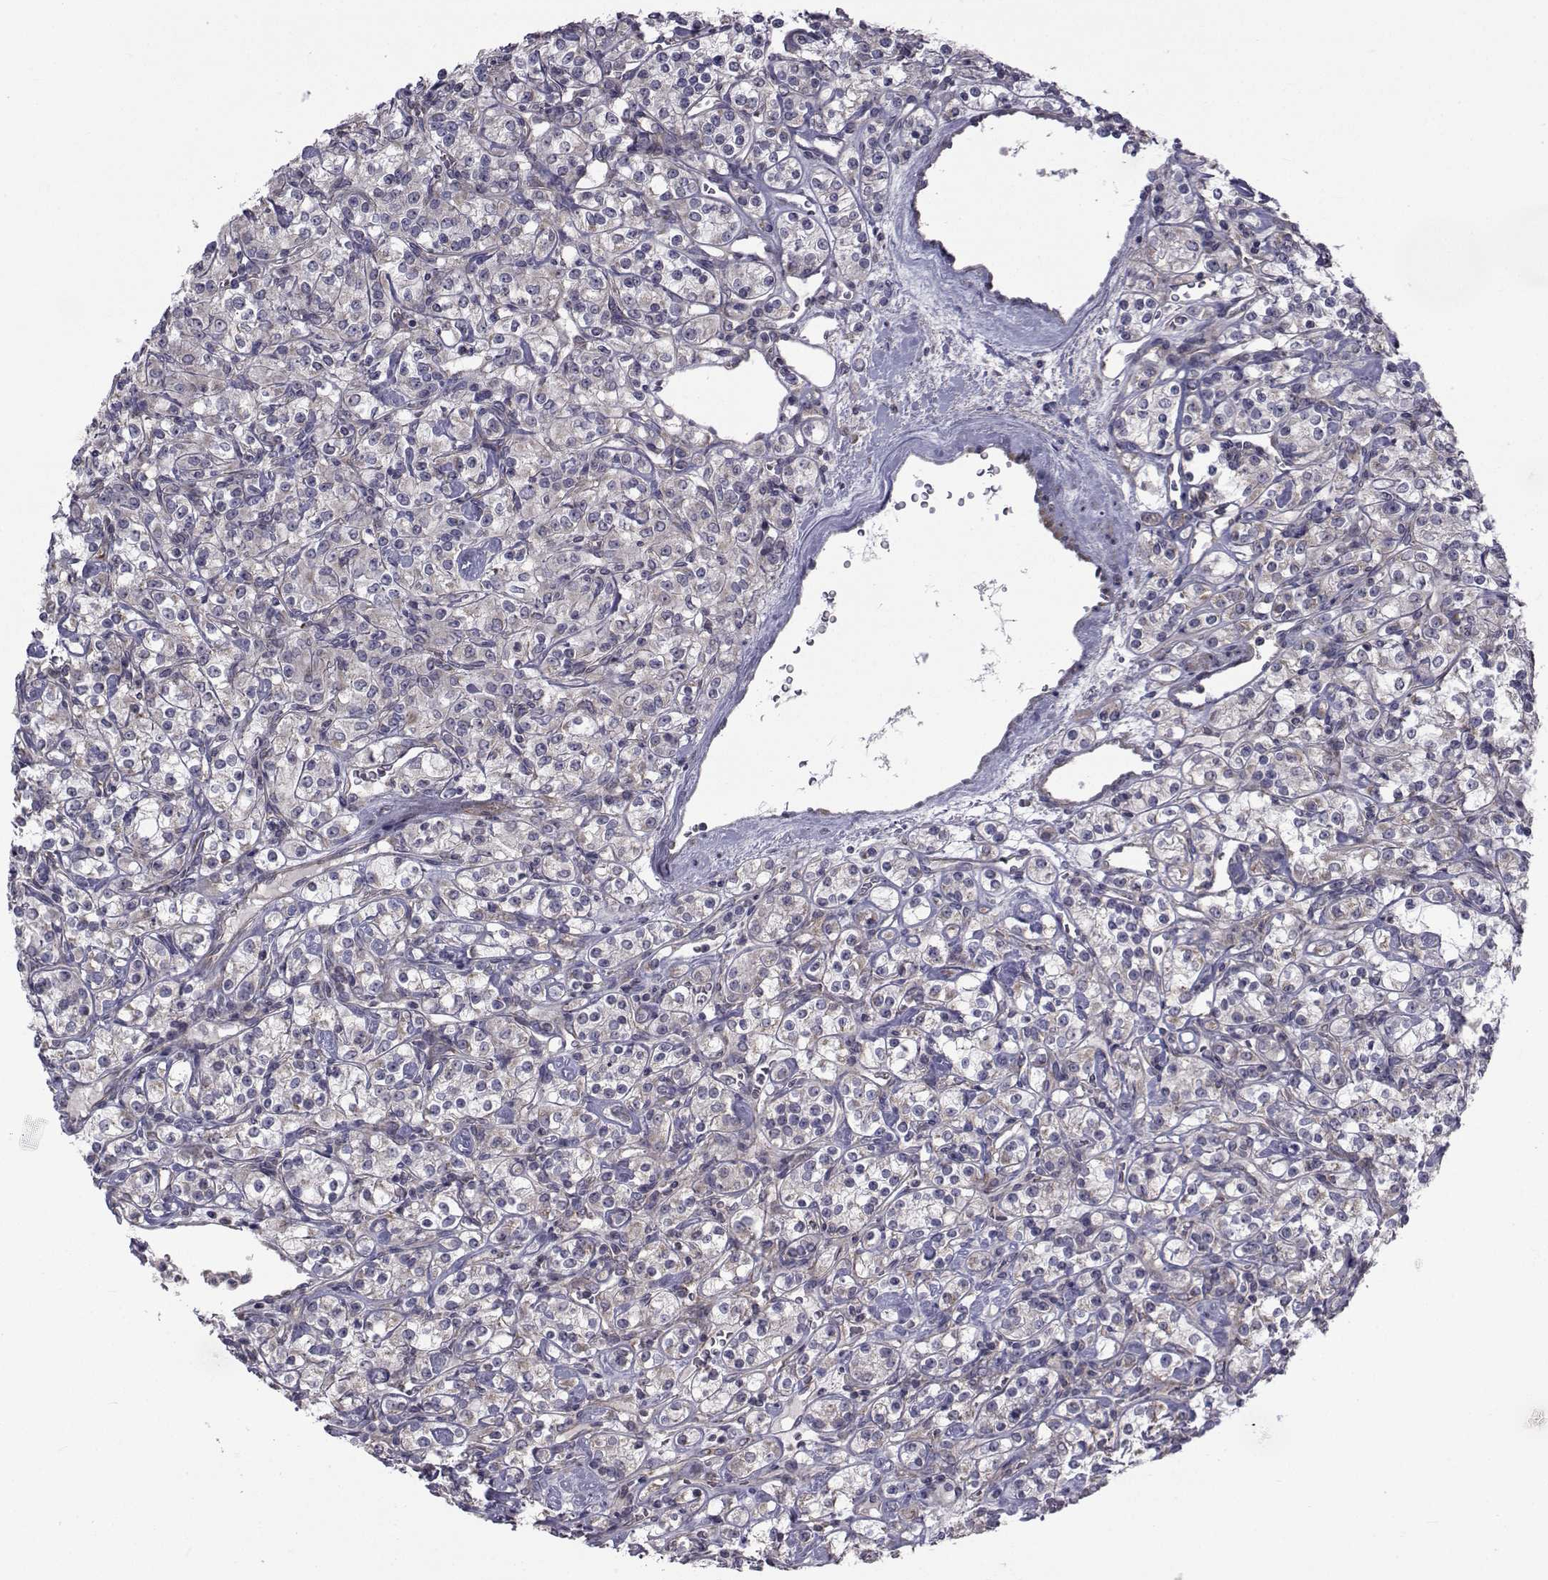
{"staining": {"intensity": "weak", "quantity": "<25%", "location": "cytoplasmic/membranous"}, "tissue": "renal cancer", "cell_type": "Tumor cells", "image_type": "cancer", "snomed": [{"axis": "morphology", "description": "Adenocarcinoma, NOS"}, {"axis": "topography", "description": "Kidney"}], "caption": "Tumor cells are negative for protein expression in human adenocarcinoma (renal).", "gene": "CFAP74", "patient": {"sex": "male", "age": 77}}